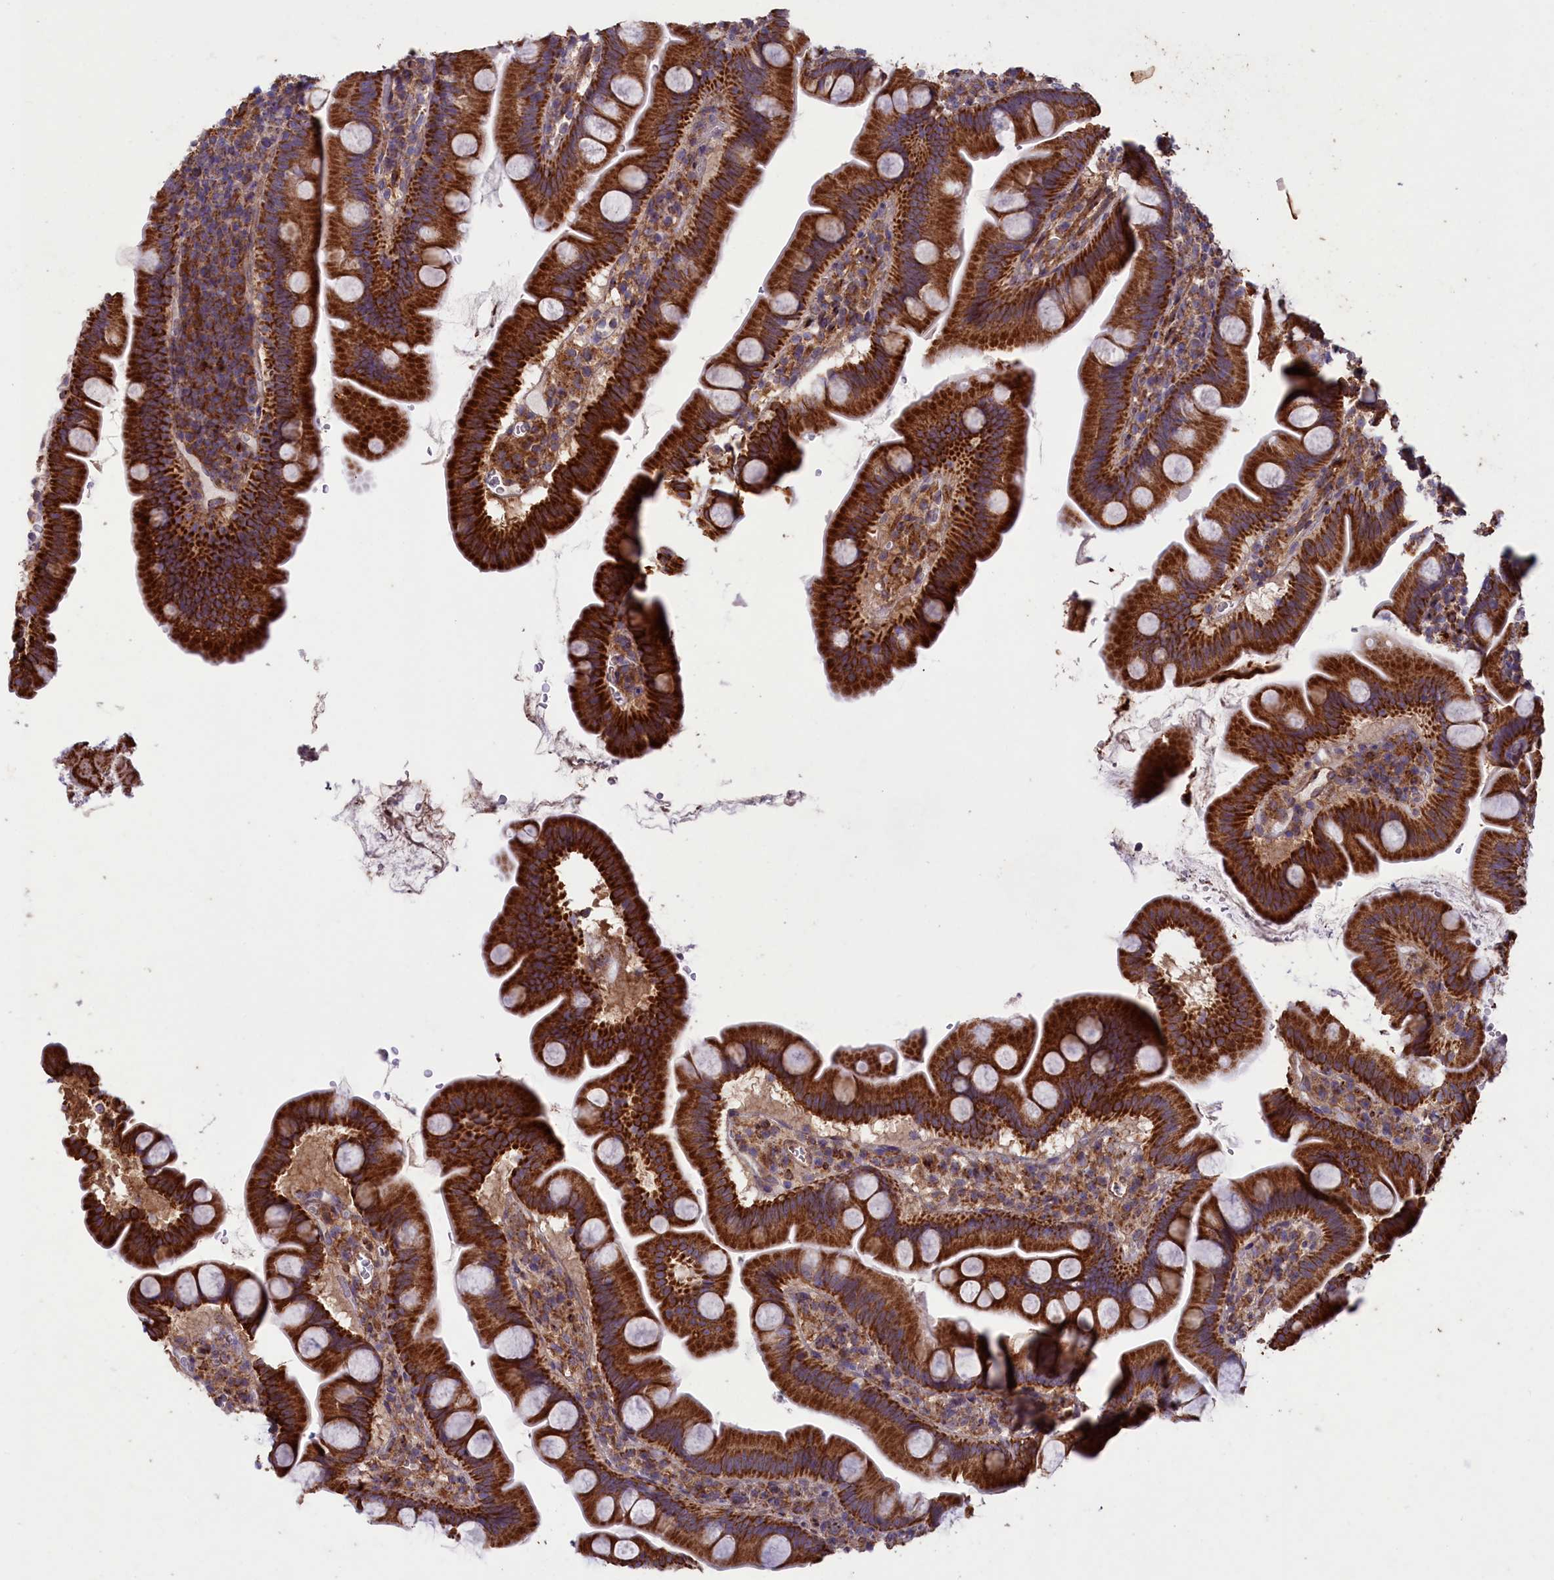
{"staining": {"intensity": "strong", "quantity": ">75%", "location": "cytoplasmic/membranous"}, "tissue": "small intestine", "cell_type": "Glandular cells", "image_type": "normal", "snomed": [{"axis": "morphology", "description": "Normal tissue, NOS"}, {"axis": "topography", "description": "Small intestine"}], "caption": "Human small intestine stained for a protein (brown) displays strong cytoplasmic/membranous positive positivity in approximately >75% of glandular cells.", "gene": "ACAD8", "patient": {"sex": "female", "age": 68}}